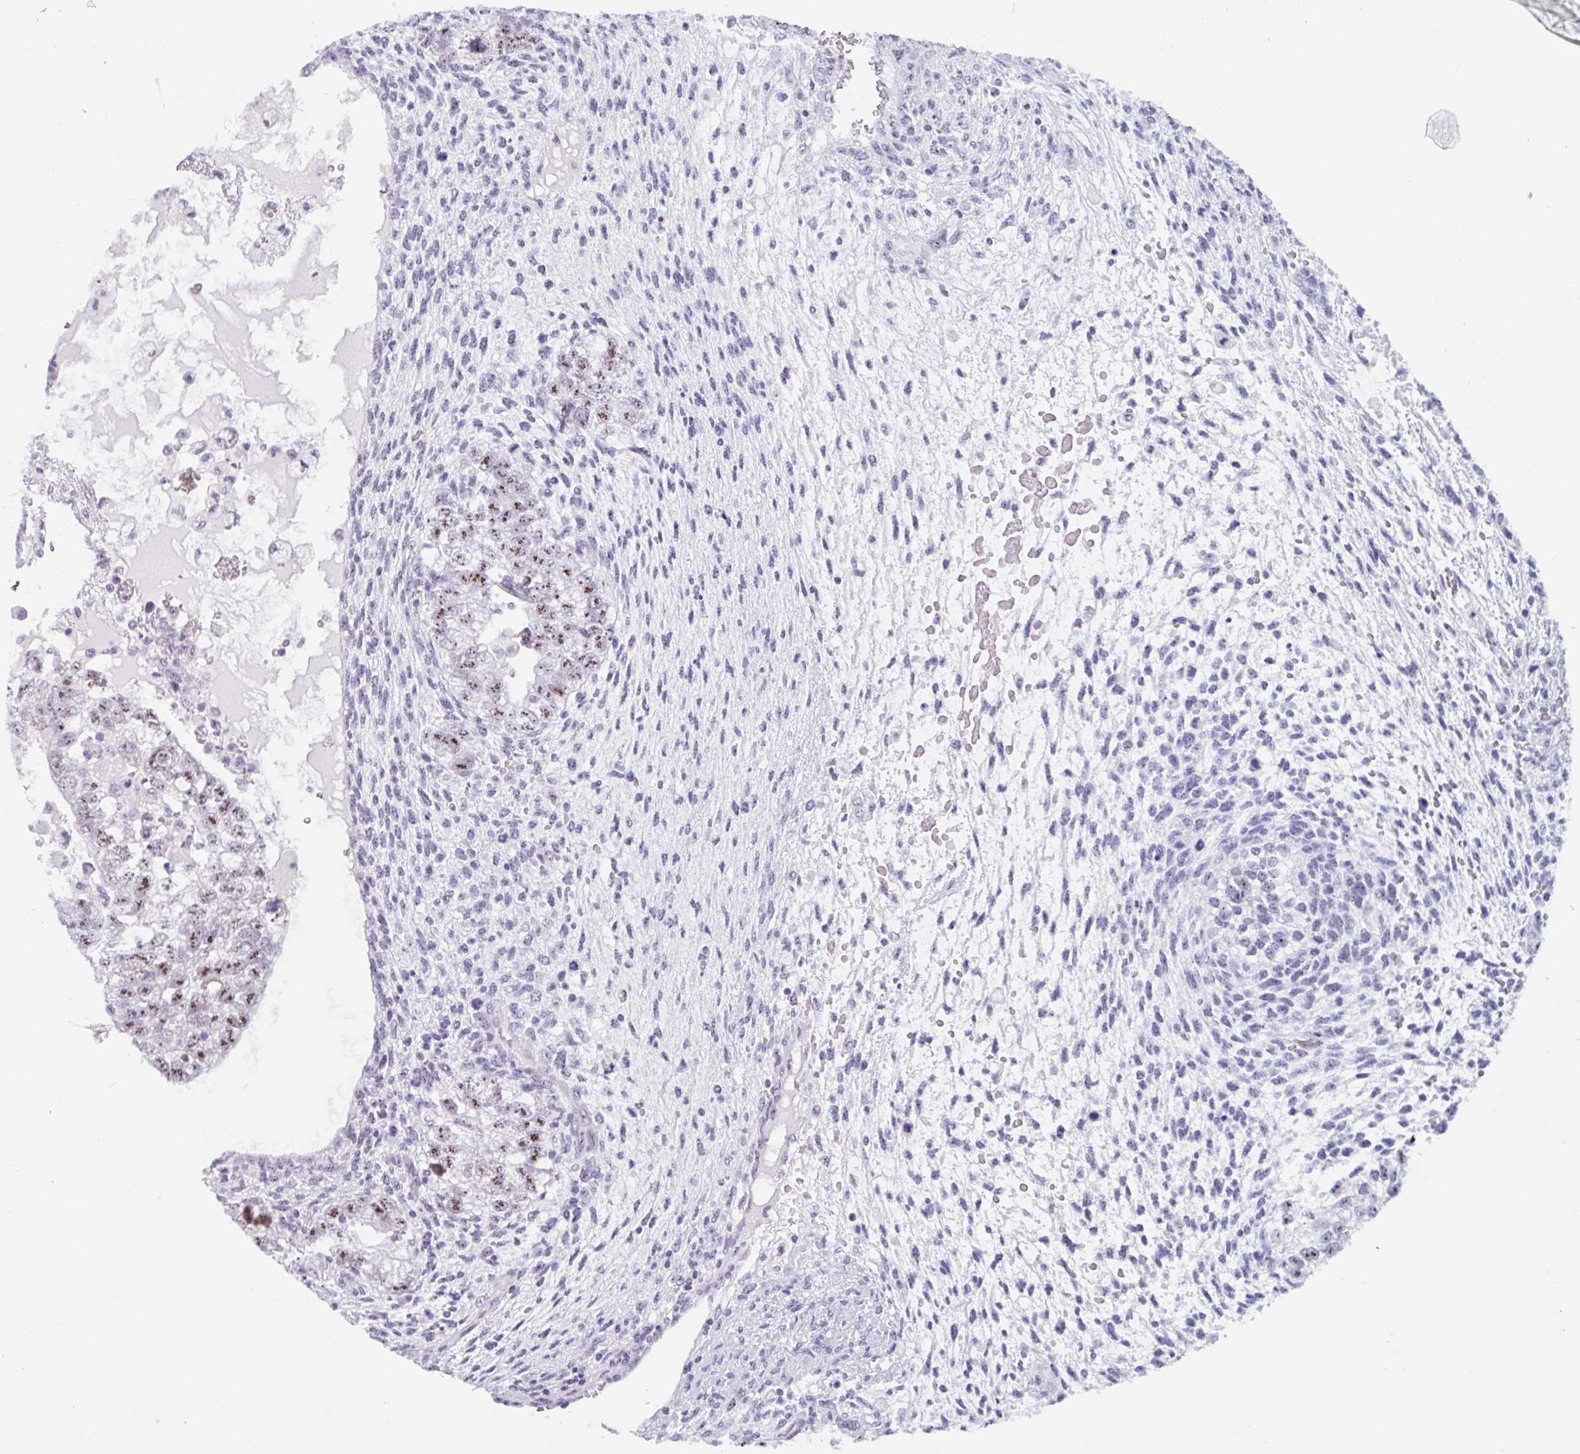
{"staining": {"intensity": "moderate", "quantity": ">75%", "location": "nuclear"}, "tissue": "testis cancer", "cell_type": "Tumor cells", "image_type": "cancer", "snomed": [{"axis": "morphology", "description": "Normal tissue, NOS"}, {"axis": "morphology", "description": "Carcinoma, Embryonal, NOS"}, {"axis": "topography", "description": "Testis"}], "caption": "Tumor cells demonstrate moderate nuclear staining in about >75% of cells in testis cancer.", "gene": "LENG9", "patient": {"sex": "male", "age": 36}}